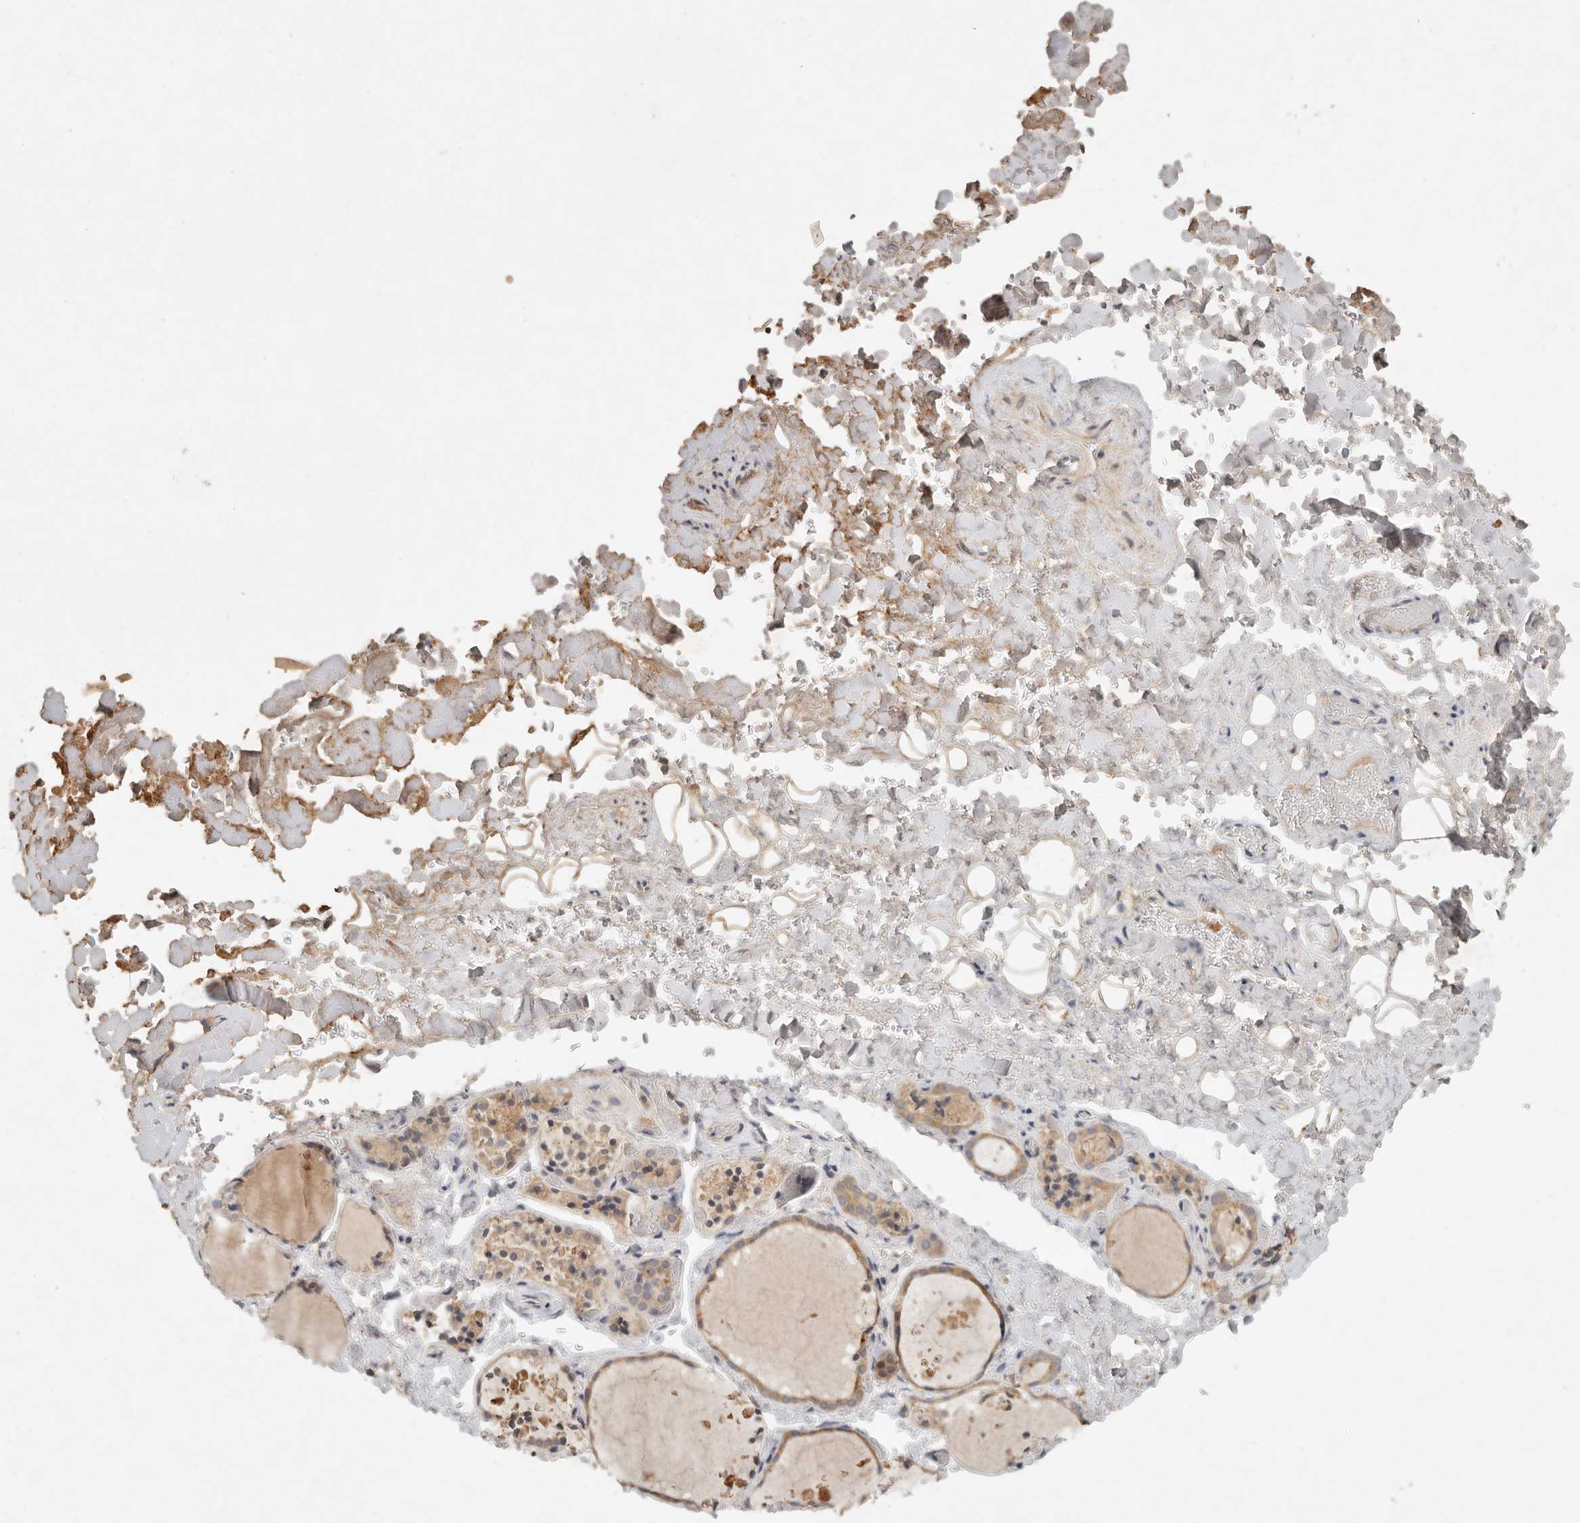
{"staining": {"intensity": "moderate", "quantity": ">75%", "location": "cytoplasmic/membranous"}, "tissue": "thyroid gland", "cell_type": "Glandular cells", "image_type": "normal", "snomed": [{"axis": "morphology", "description": "Normal tissue, NOS"}, {"axis": "topography", "description": "Thyroid gland"}], "caption": "Protein analysis of unremarkable thyroid gland demonstrates moderate cytoplasmic/membranous expression in about >75% of glandular cells. (DAB (3,3'-diaminobenzidine) = brown stain, brightfield microscopy at high magnification).", "gene": "ARHGEF10L", "patient": {"sex": "female", "age": 44}}